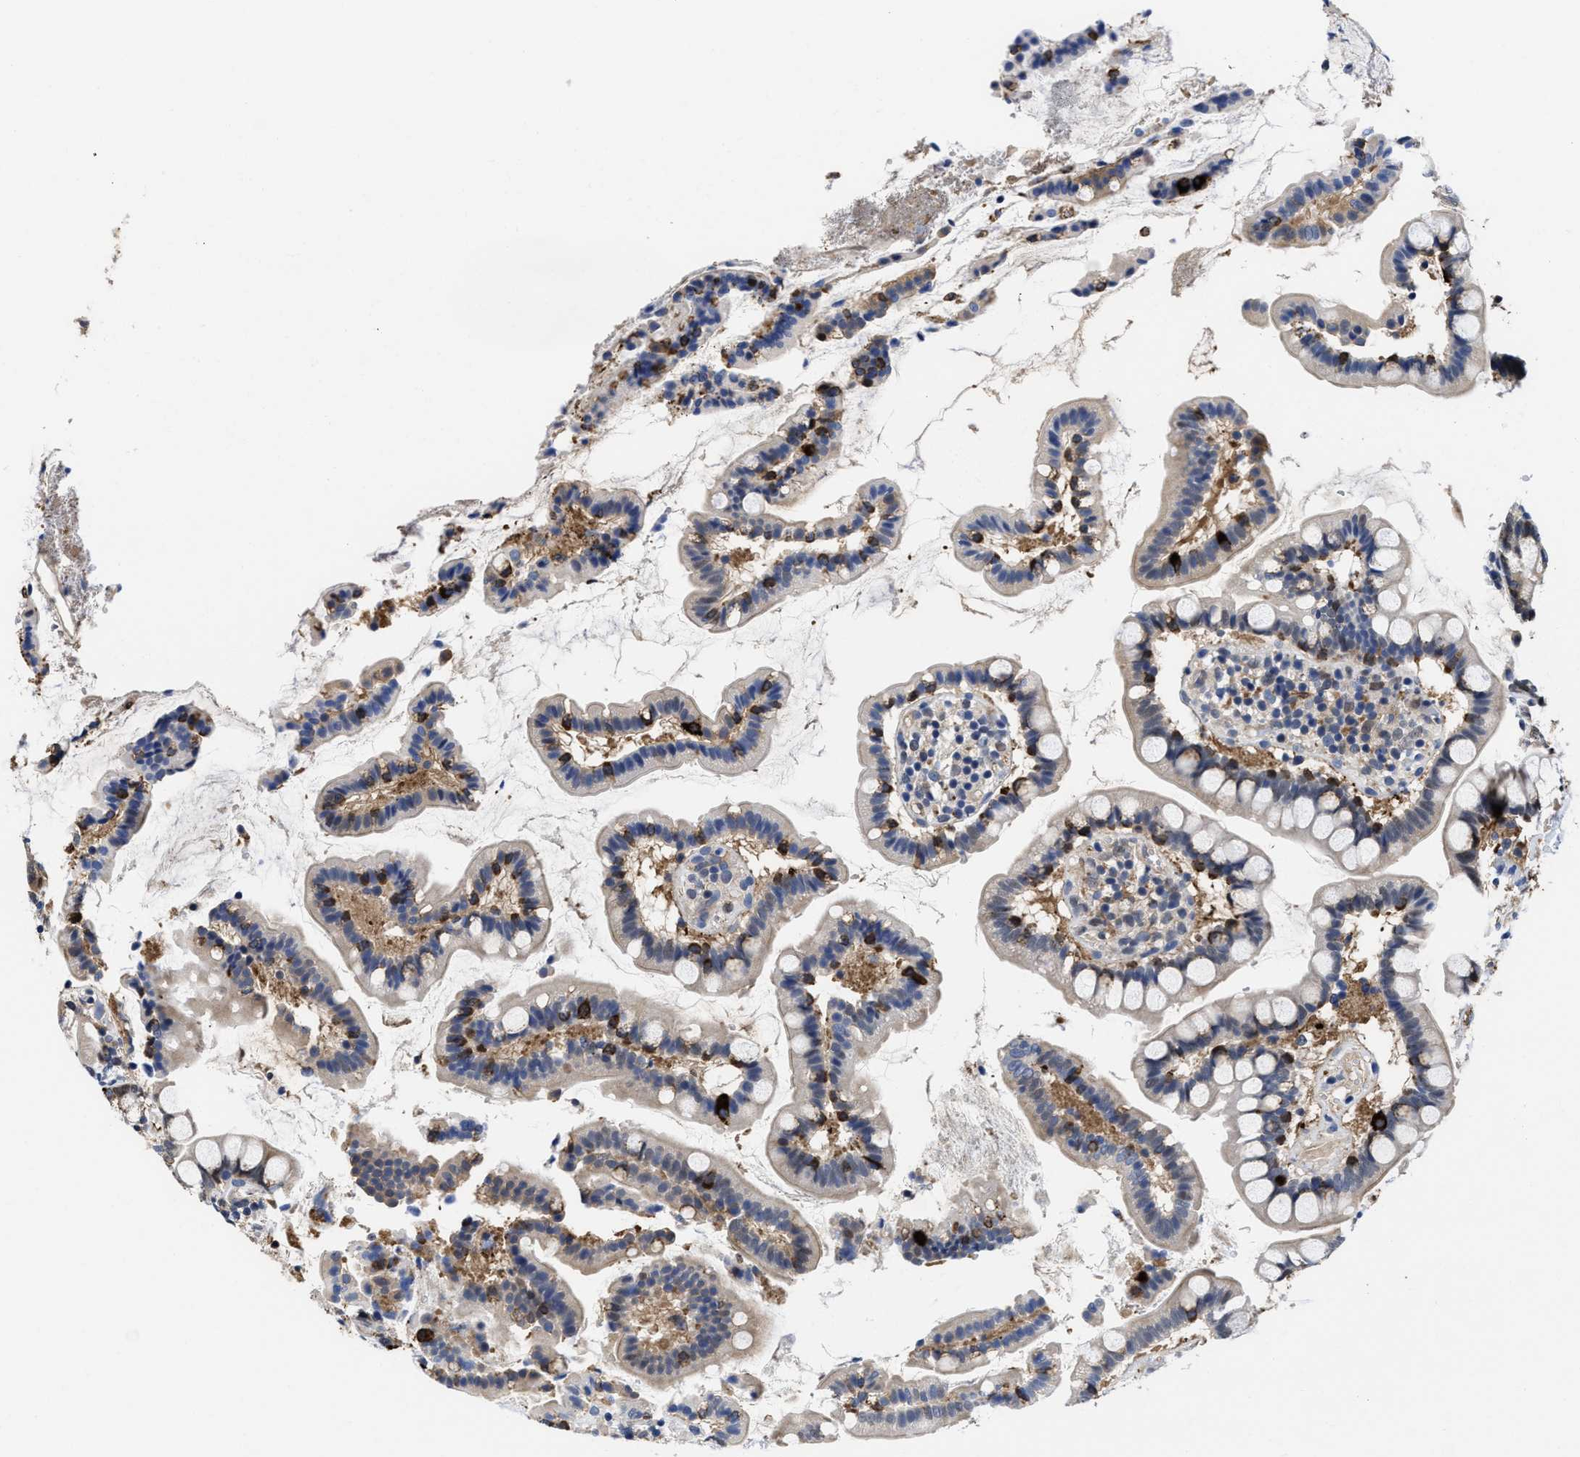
{"staining": {"intensity": "moderate", "quantity": "25%-75%", "location": "cytoplasmic/membranous,nuclear"}, "tissue": "small intestine", "cell_type": "Glandular cells", "image_type": "normal", "snomed": [{"axis": "morphology", "description": "Normal tissue, NOS"}, {"axis": "topography", "description": "Small intestine"}], "caption": "Moderate cytoplasmic/membranous,nuclear positivity for a protein is identified in about 25%-75% of glandular cells of benign small intestine using immunohistochemistry (IHC).", "gene": "KIF12", "patient": {"sex": "female", "age": 84}}